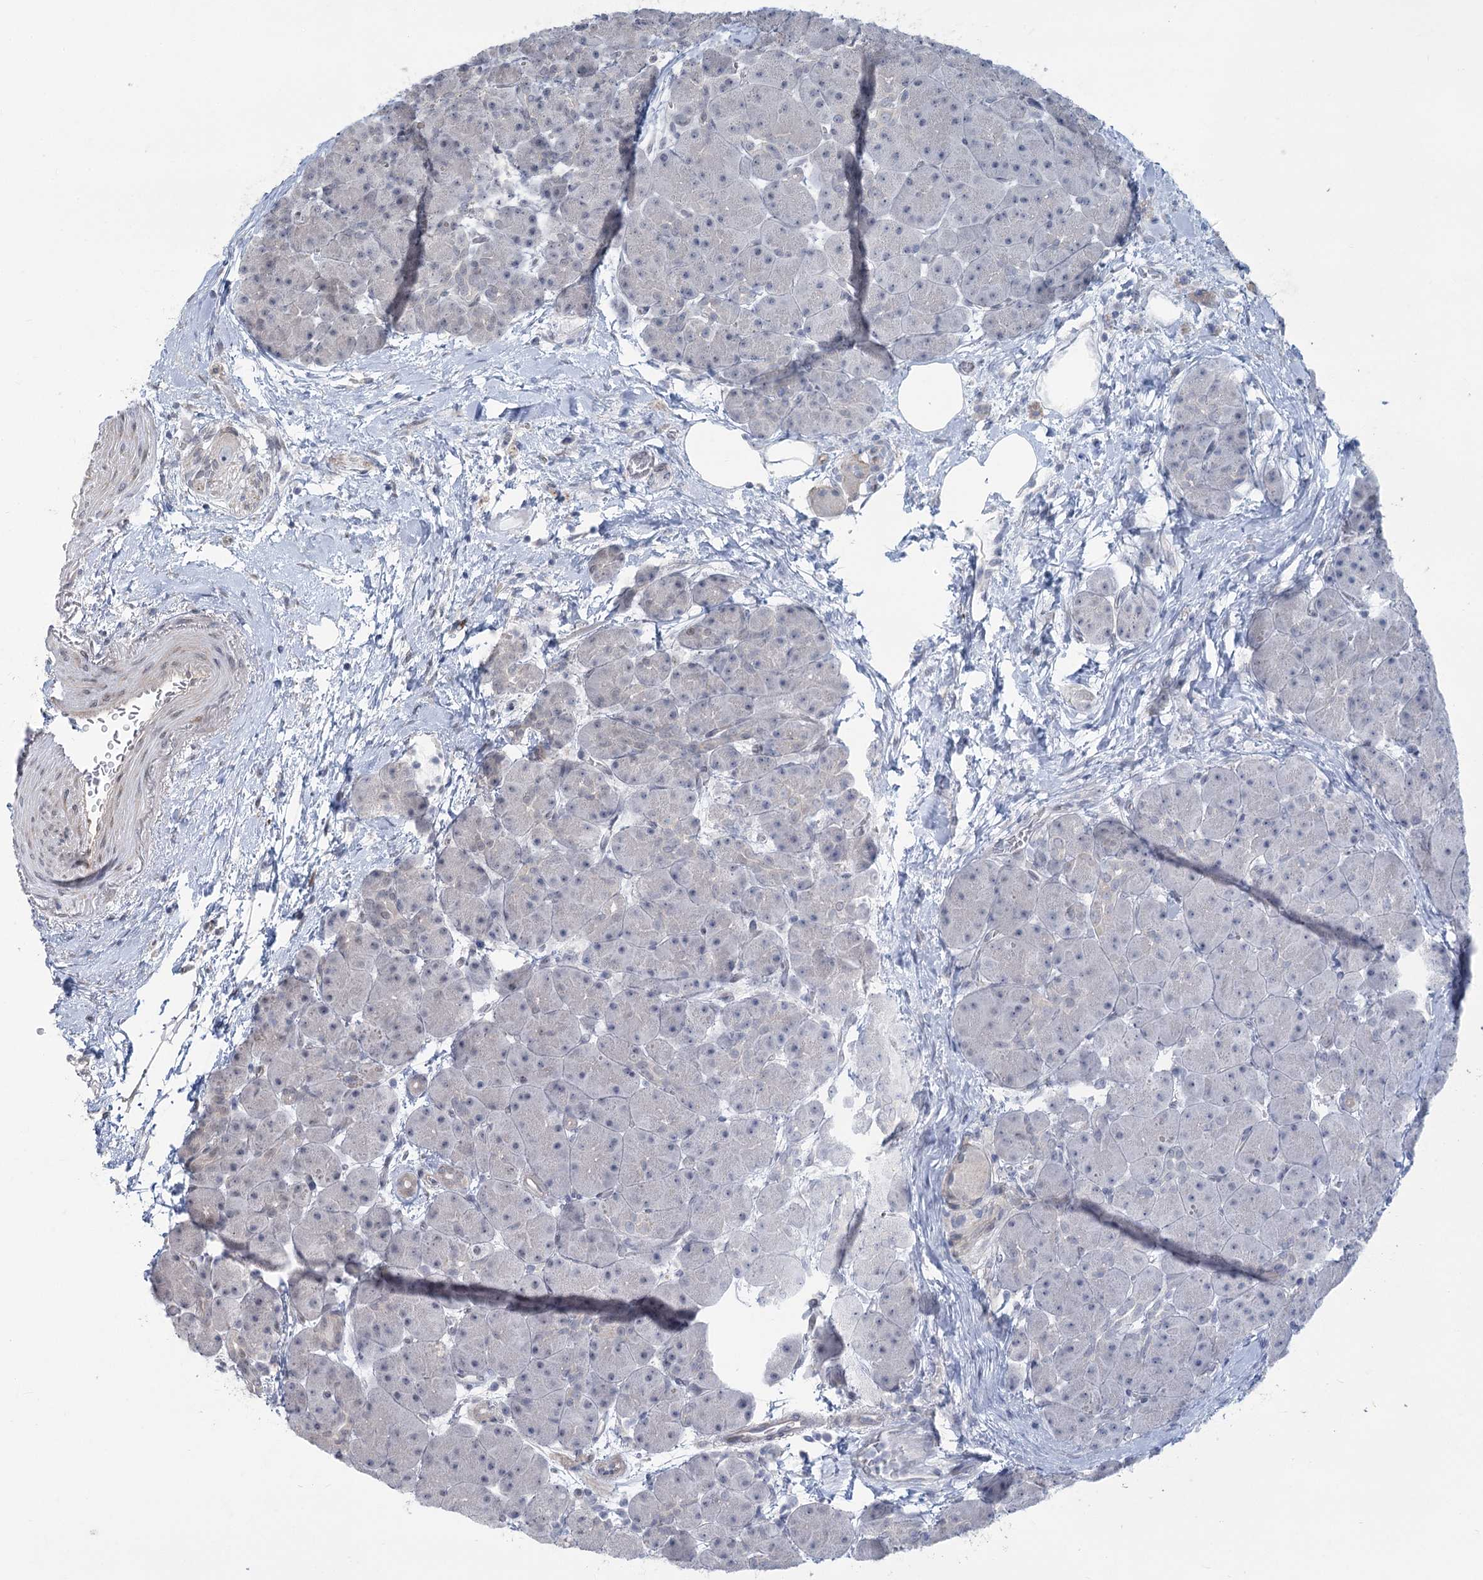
{"staining": {"intensity": "negative", "quantity": "none", "location": "none"}, "tissue": "pancreas", "cell_type": "Exocrine glandular cells", "image_type": "normal", "snomed": [{"axis": "morphology", "description": "Normal tissue, NOS"}, {"axis": "topography", "description": "Pancreas"}], "caption": "Pancreas was stained to show a protein in brown. There is no significant expression in exocrine glandular cells. (Stains: DAB (3,3'-diaminobenzidine) immunohistochemistry (IHC) with hematoxylin counter stain, Microscopy: brightfield microscopy at high magnification).", "gene": "ABITRAM", "patient": {"sex": "male", "age": 66}}